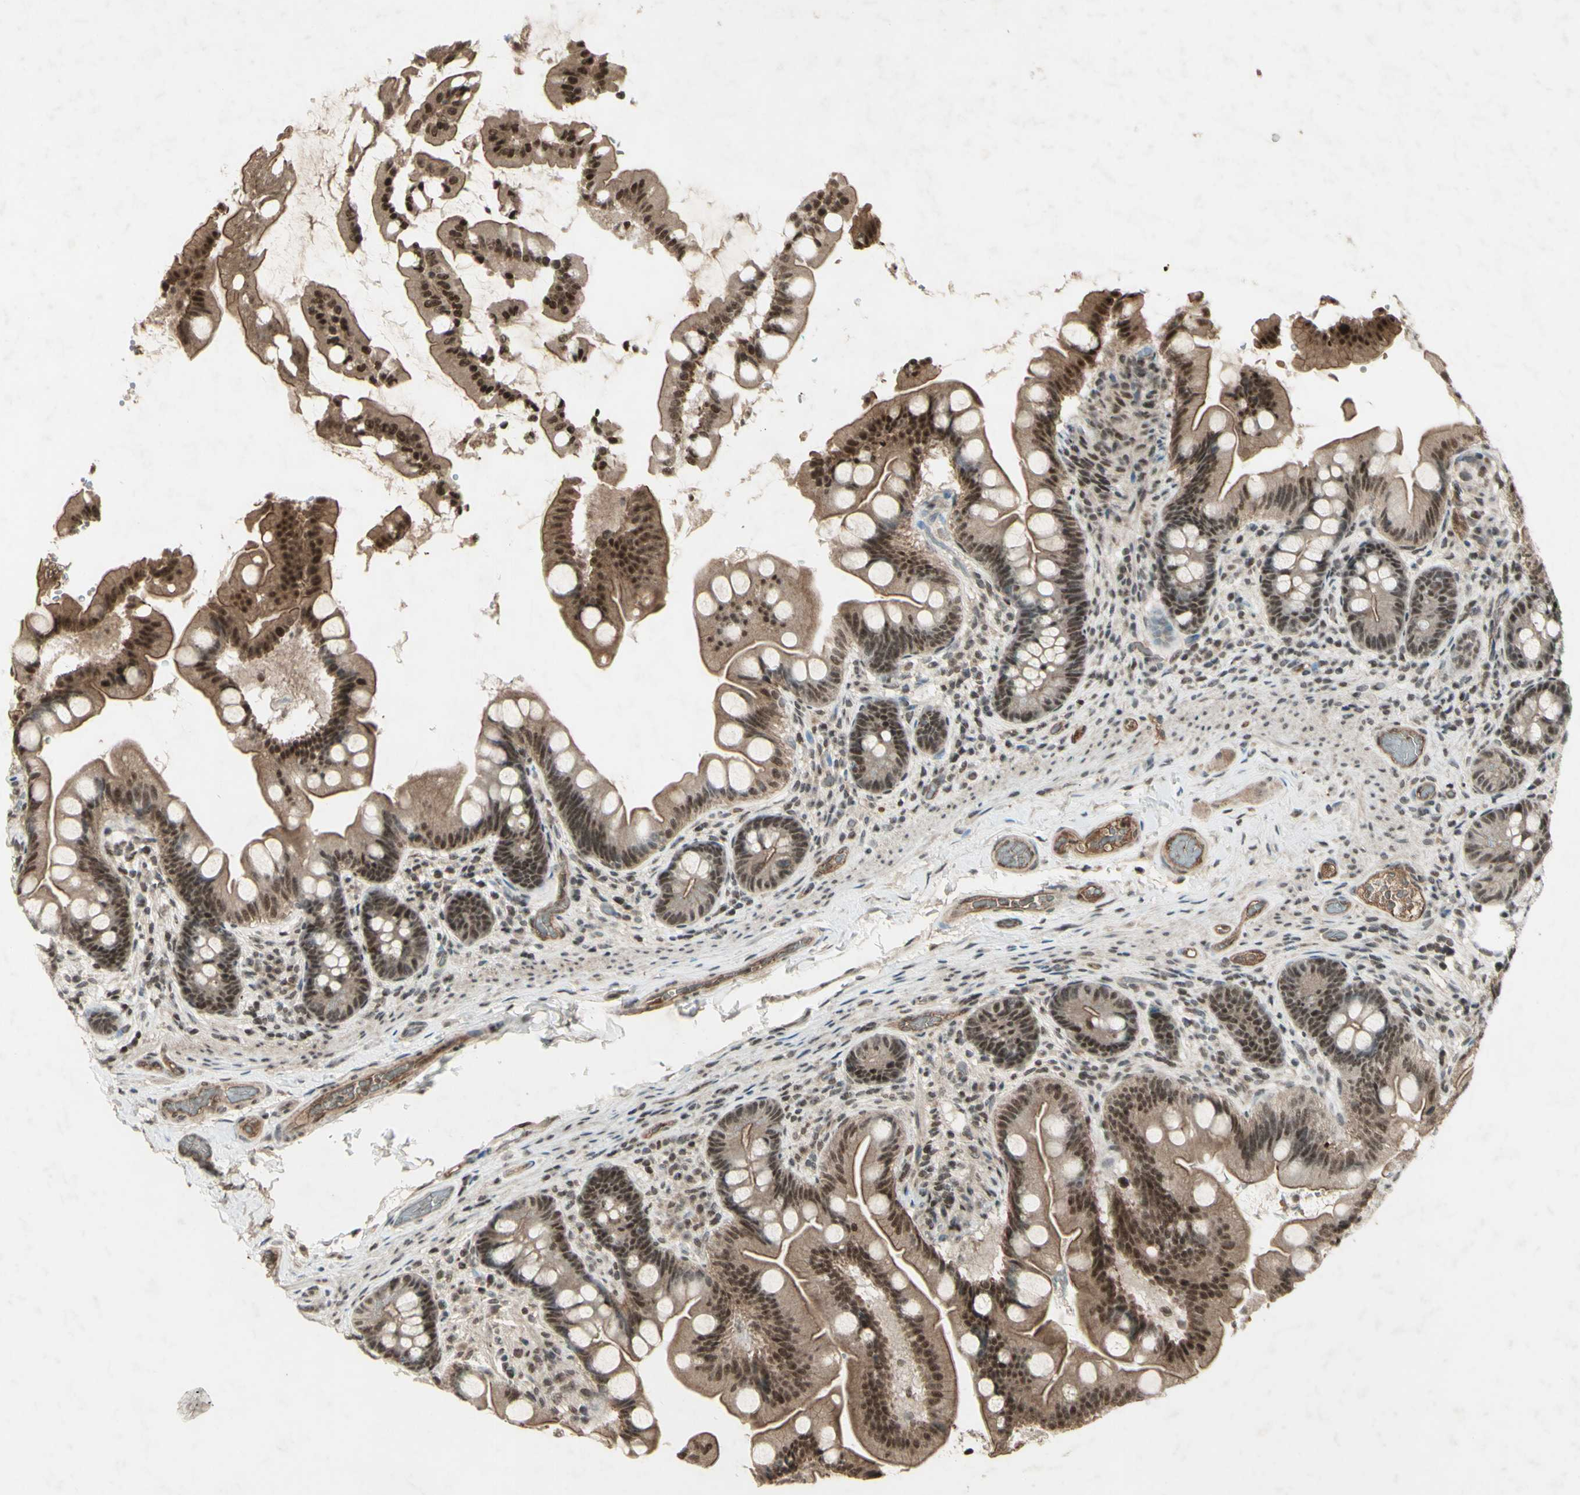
{"staining": {"intensity": "moderate", "quantity": "25%-75%", "location": "cytoplasmic/membranous,nuclear"}, "tissue": "small intestine", "cell_type": "Glandular cells", "image_type": "normal", "snomed": [{"axis": "morphology", "description": "Normal tissue, NOS"}, {"axis": "topography", "description": "Small intestine"}], "caption": "The micrograph displays immunohistochemical staining of normal small intestine. There is moderate cytoplasmic/membranous,nuclear expression is identified in about 25%-75% of glandular cells. (Stains: DAB in brown, nuclei in blue, Microscopy: brightfield microscopy at high magnification).", "gene": "SNW1", "patient": {"sex": "female", "age": 56}}